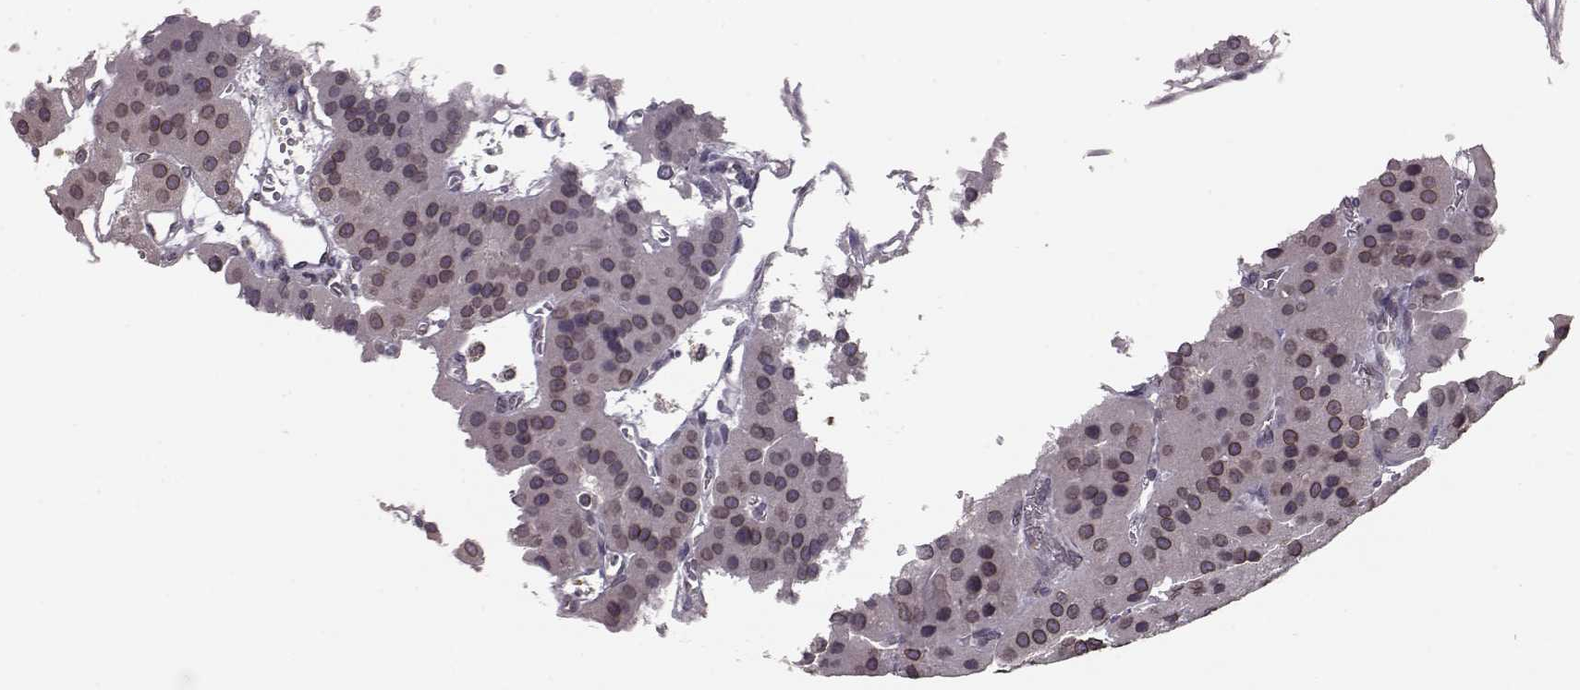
{"staining": {"intensity": "weak", "quantity": ">75%", "location": "cytoplasmic/membranous,nuclear"}, "tissue": "parathyroid gland", "cell_type": "Glandular cells", "image_type": "normal", "snomed": [{"axis": "morphology", "description": "Normal tissue, NOS"}, {"axis": "morphology", "description": "Adenoma, NOS"}, {"axis": "topography", "description": "Parathyroid gland"}], "caption": "This photomicrograph exhibits IHC staining of normal parathyroid gland, with low weak cytoplasmic/membranous,nuclear positivity in about >75% of glandular cells.", "gene": "NUP37", "patient": {"sex": "female", "age": 86}}